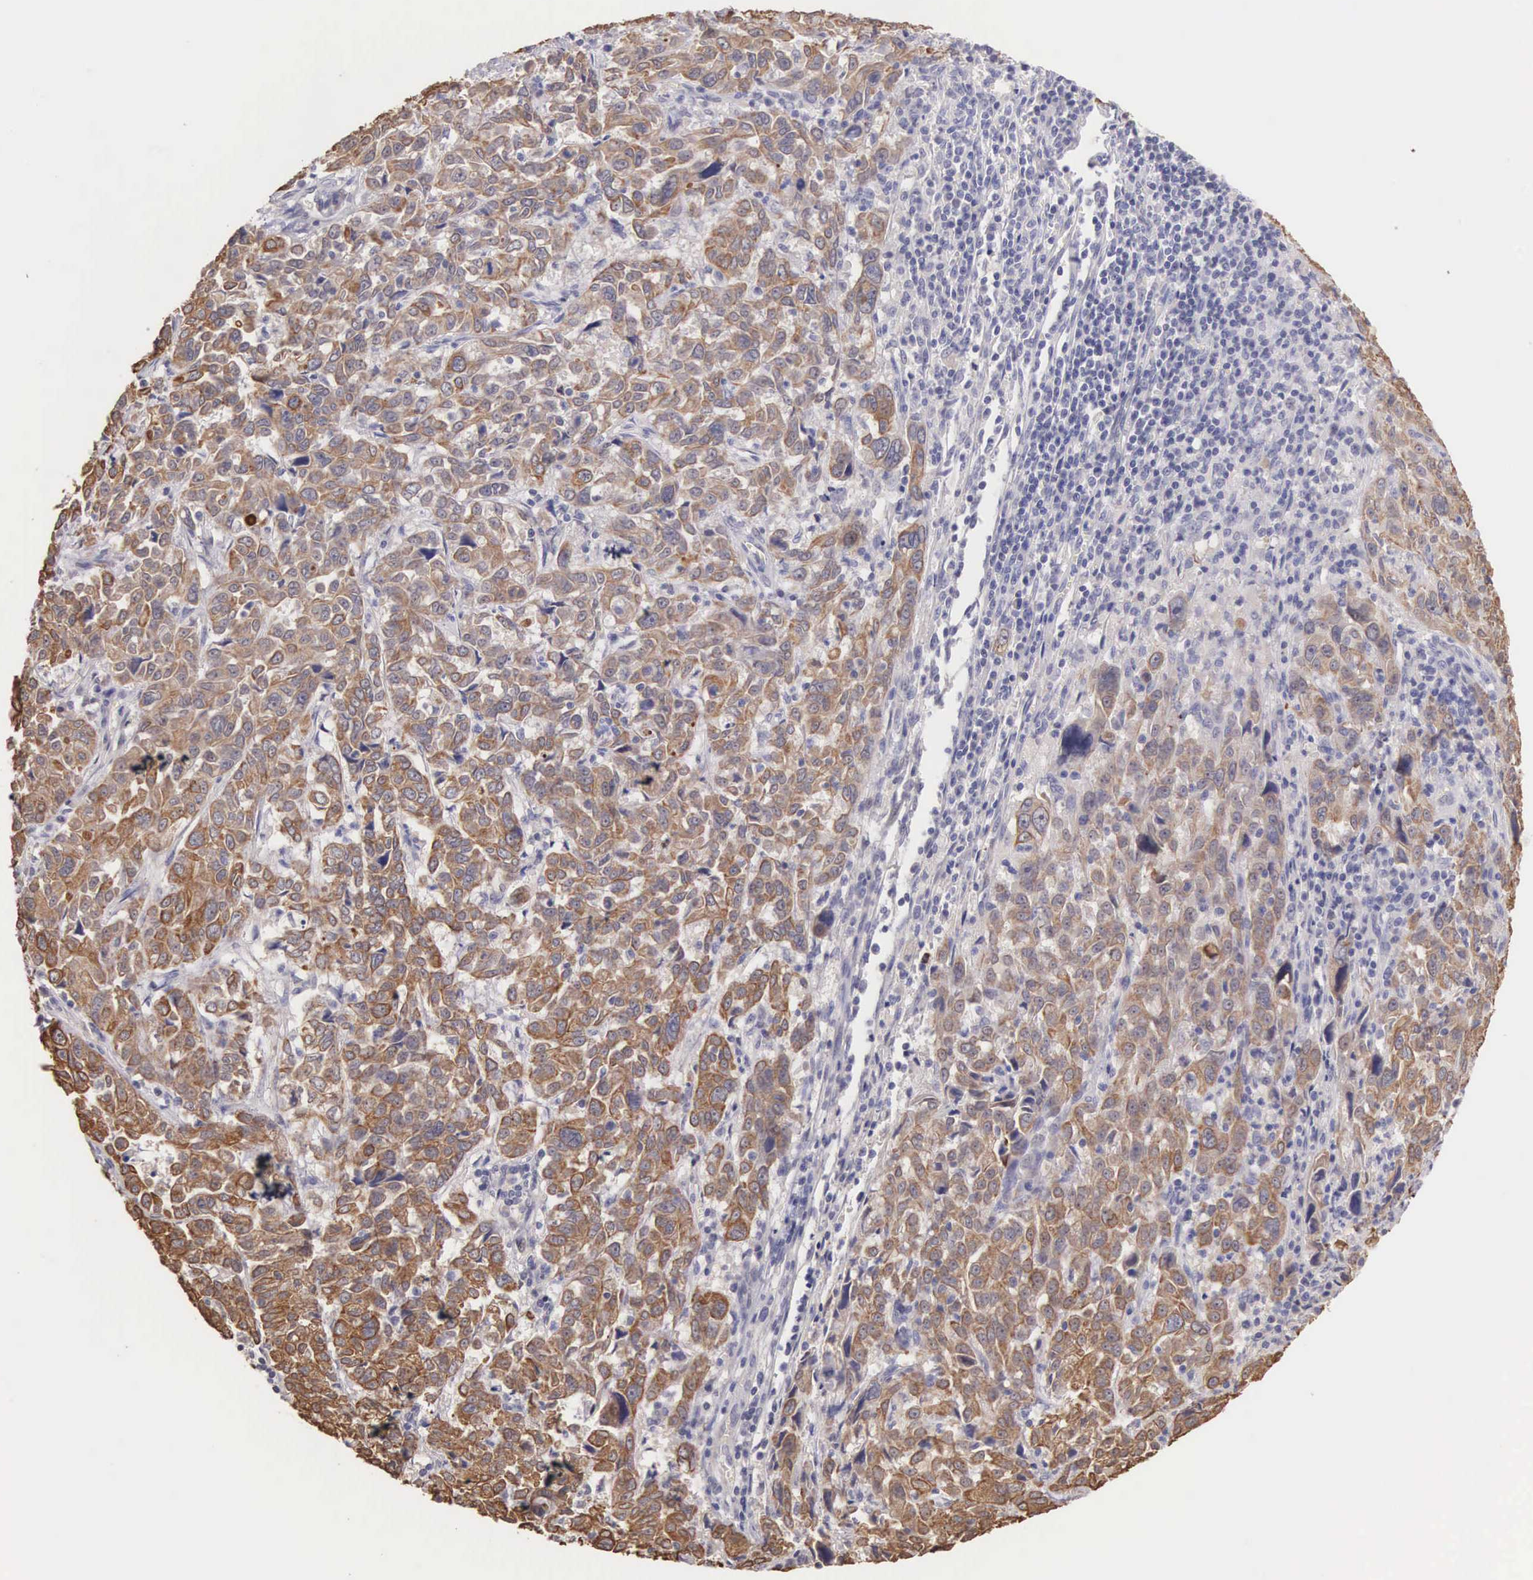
{"staining": {"intensity": "moderate", "quantity": ">75%", "location": "cytoplasmic/membranous"}, "tissue": "pancreatic cancer", "cell_type": "Tumor cells", "image_type": "cancer", "snomed": [{"axis": "morphology", "description": "Adenocarcinoma, NOS"}, {"axis": "topography", "description": "Pancreas"}], "caption": "Protein analysis of pancreatic cancer tissue reveals moderate cytoplasmic/membranous positivity in approximately >75% of tumor cells.", "gene": "PIR", "patient": {"sex": "female", "age": 52}}